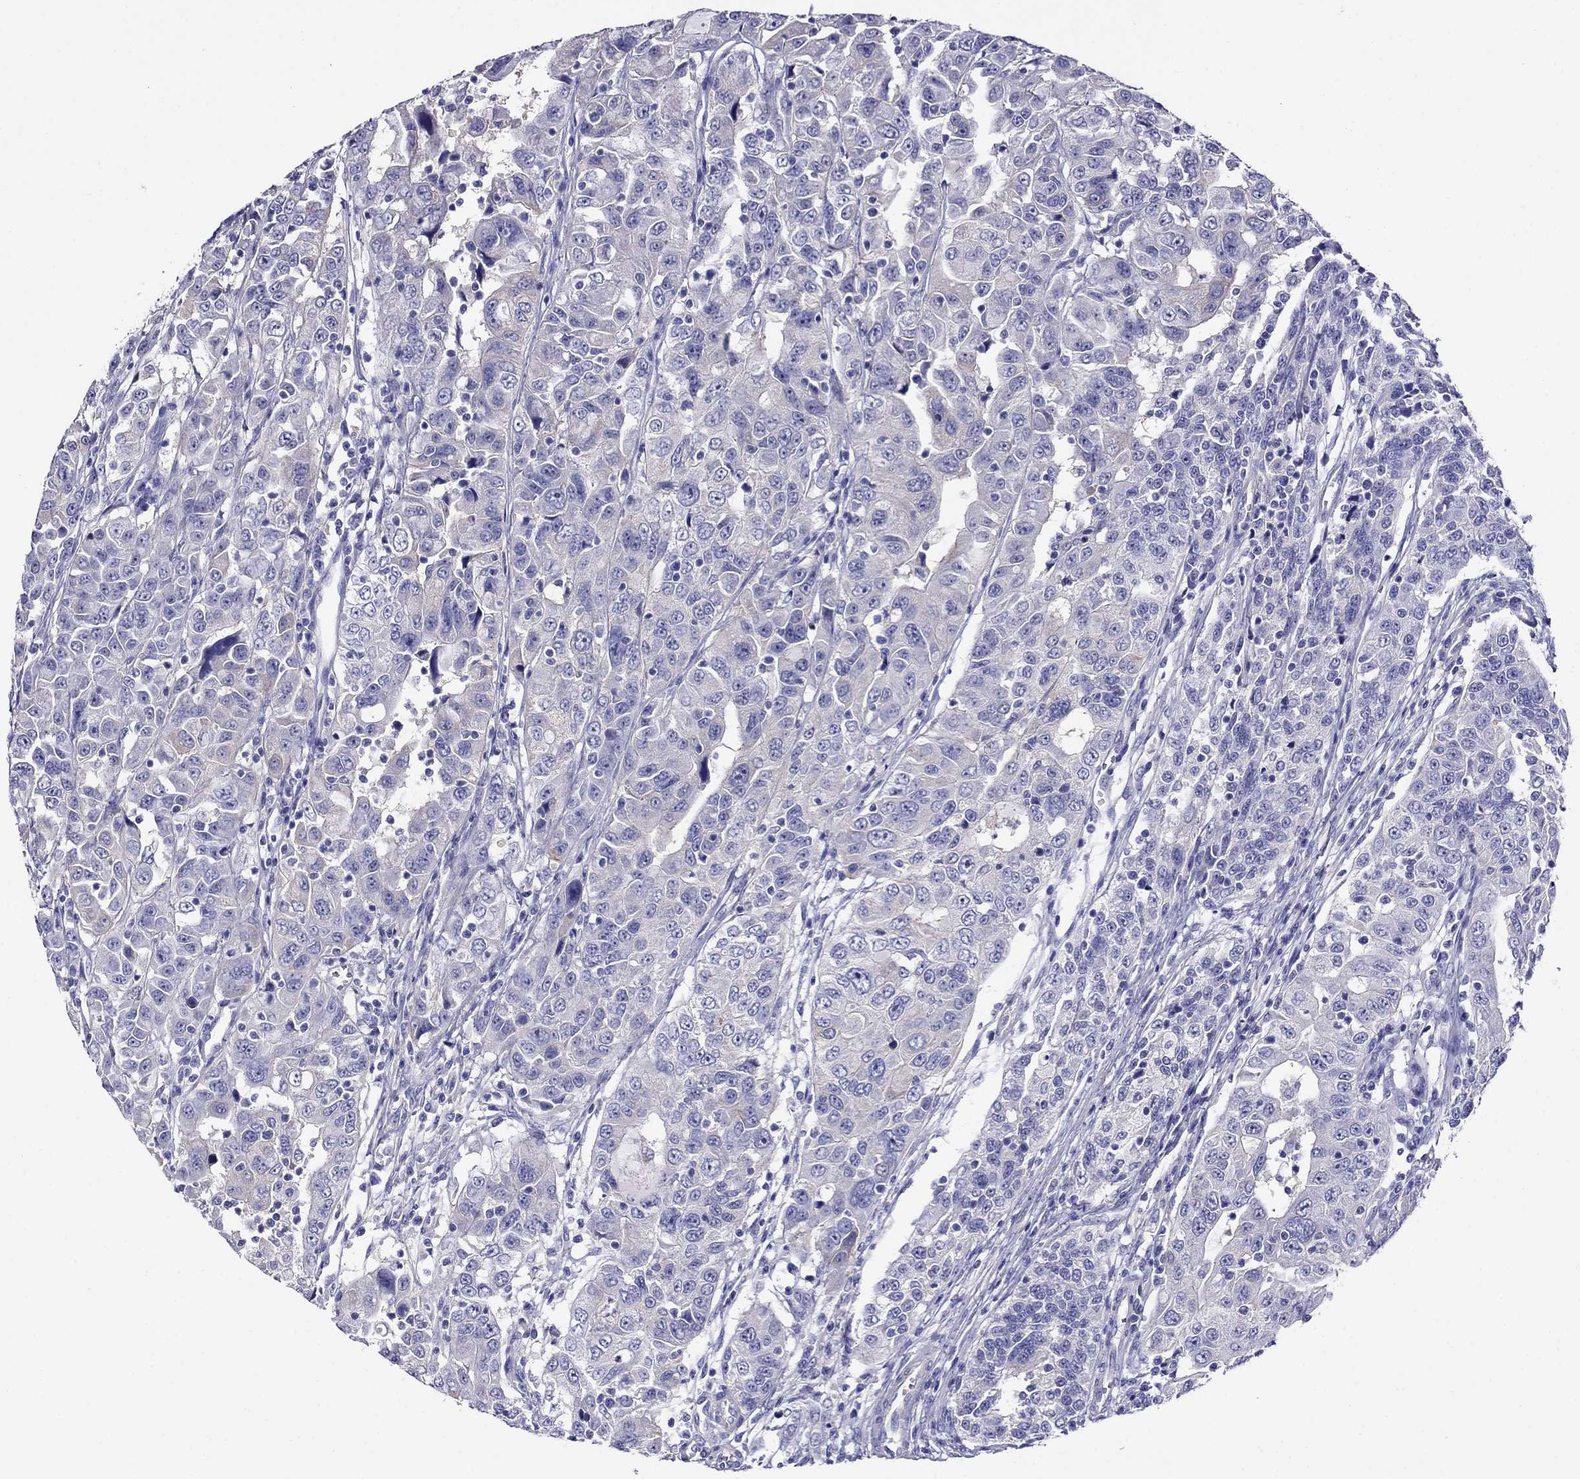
{"staining": {"intensity": "negative", "quantity": "none", "location": "none"}, "tissue": "urothelial cancer", "cell_type": "Tumor cells", "image_type": "cancer", "snomed": [{"axis": "morphology", "description": "Urothelial carcinoma, NOS"}, {"axis": "morphology", "description": "Urothelial carcinoma, High grade"}, {"axis": "topography", "description": "Urinary bladder"}], "caption": "The image displays no significant staining in tumor cells of urothelial carcinoma (high-grade).", "gene": "SCG2", "patient": {"sex": "female", "age": 73}}